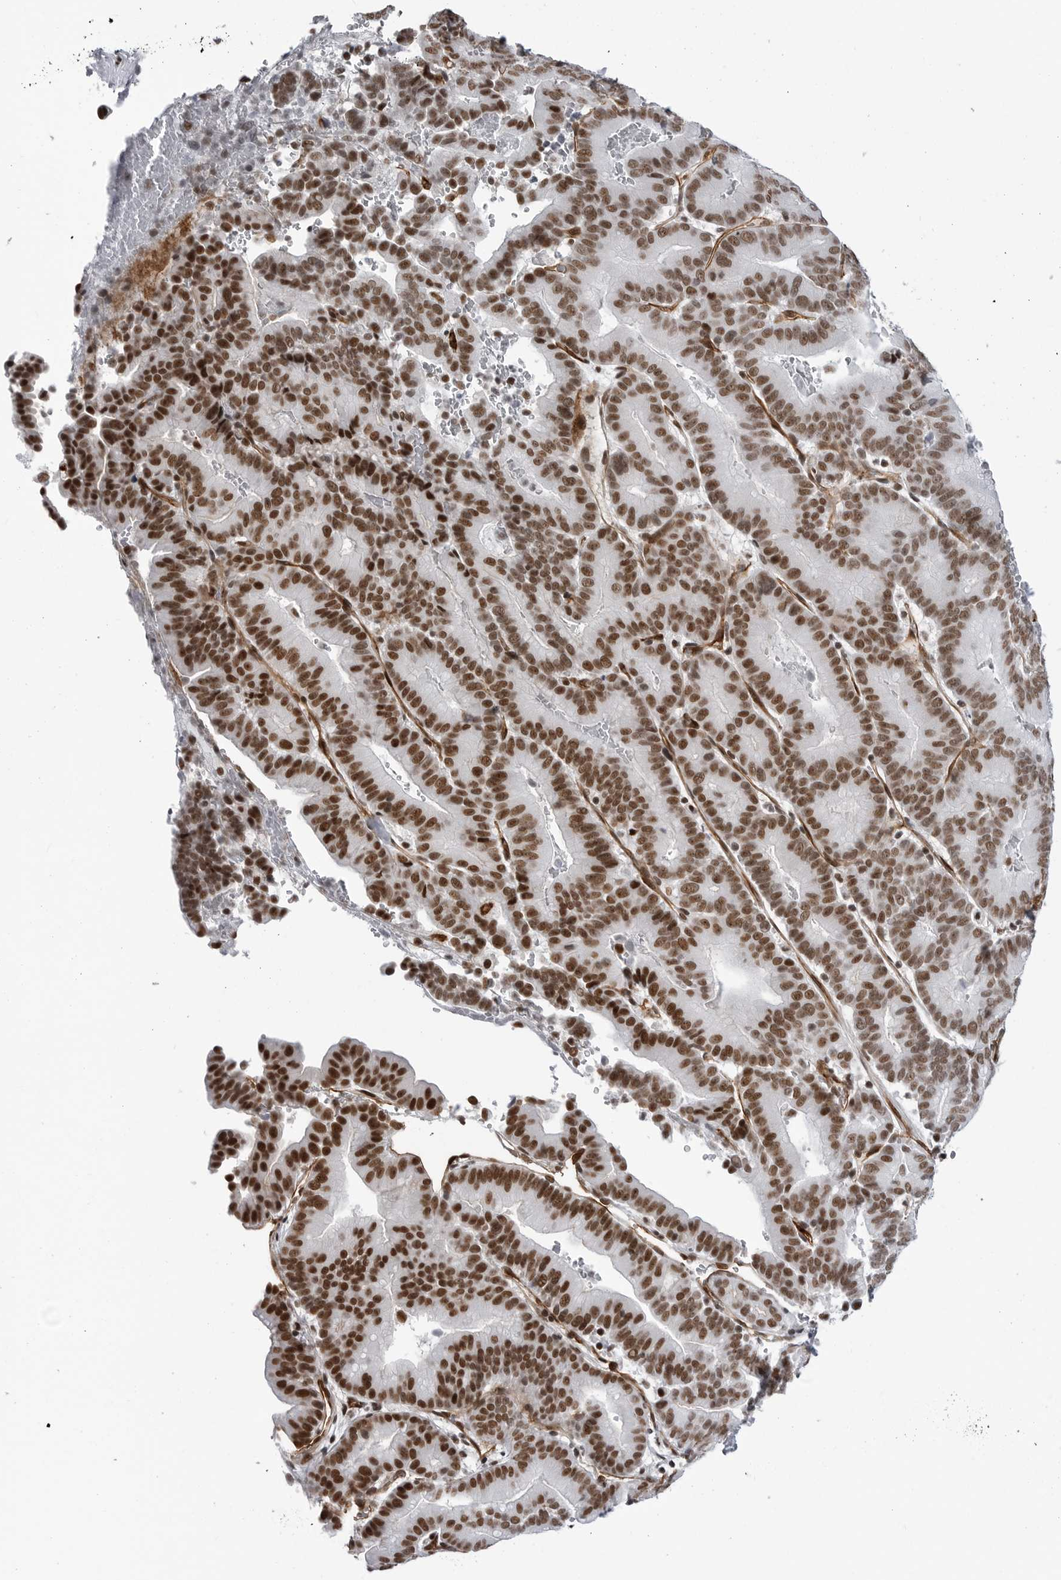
{"staining": {"intensity": "strong", "quantity": ">75%", "location": "nuclear"}, "tissue": "liver cancer", "cell_type": "Tumor cells", "image_type": "cancer", "snomed": [{"axis": "morphology", "description": "Cholangiocarcinoma"}, {"axis": "topography", "description": "Liver"}], "caption": "This histopathology image shows immunohistochemistry staining of liver cholangiocarcinoma, with high strong nuclear expression in about >75% of tumor cells.", "gene": "RNF26", "patient": {"sex": "female", "age": 75}}